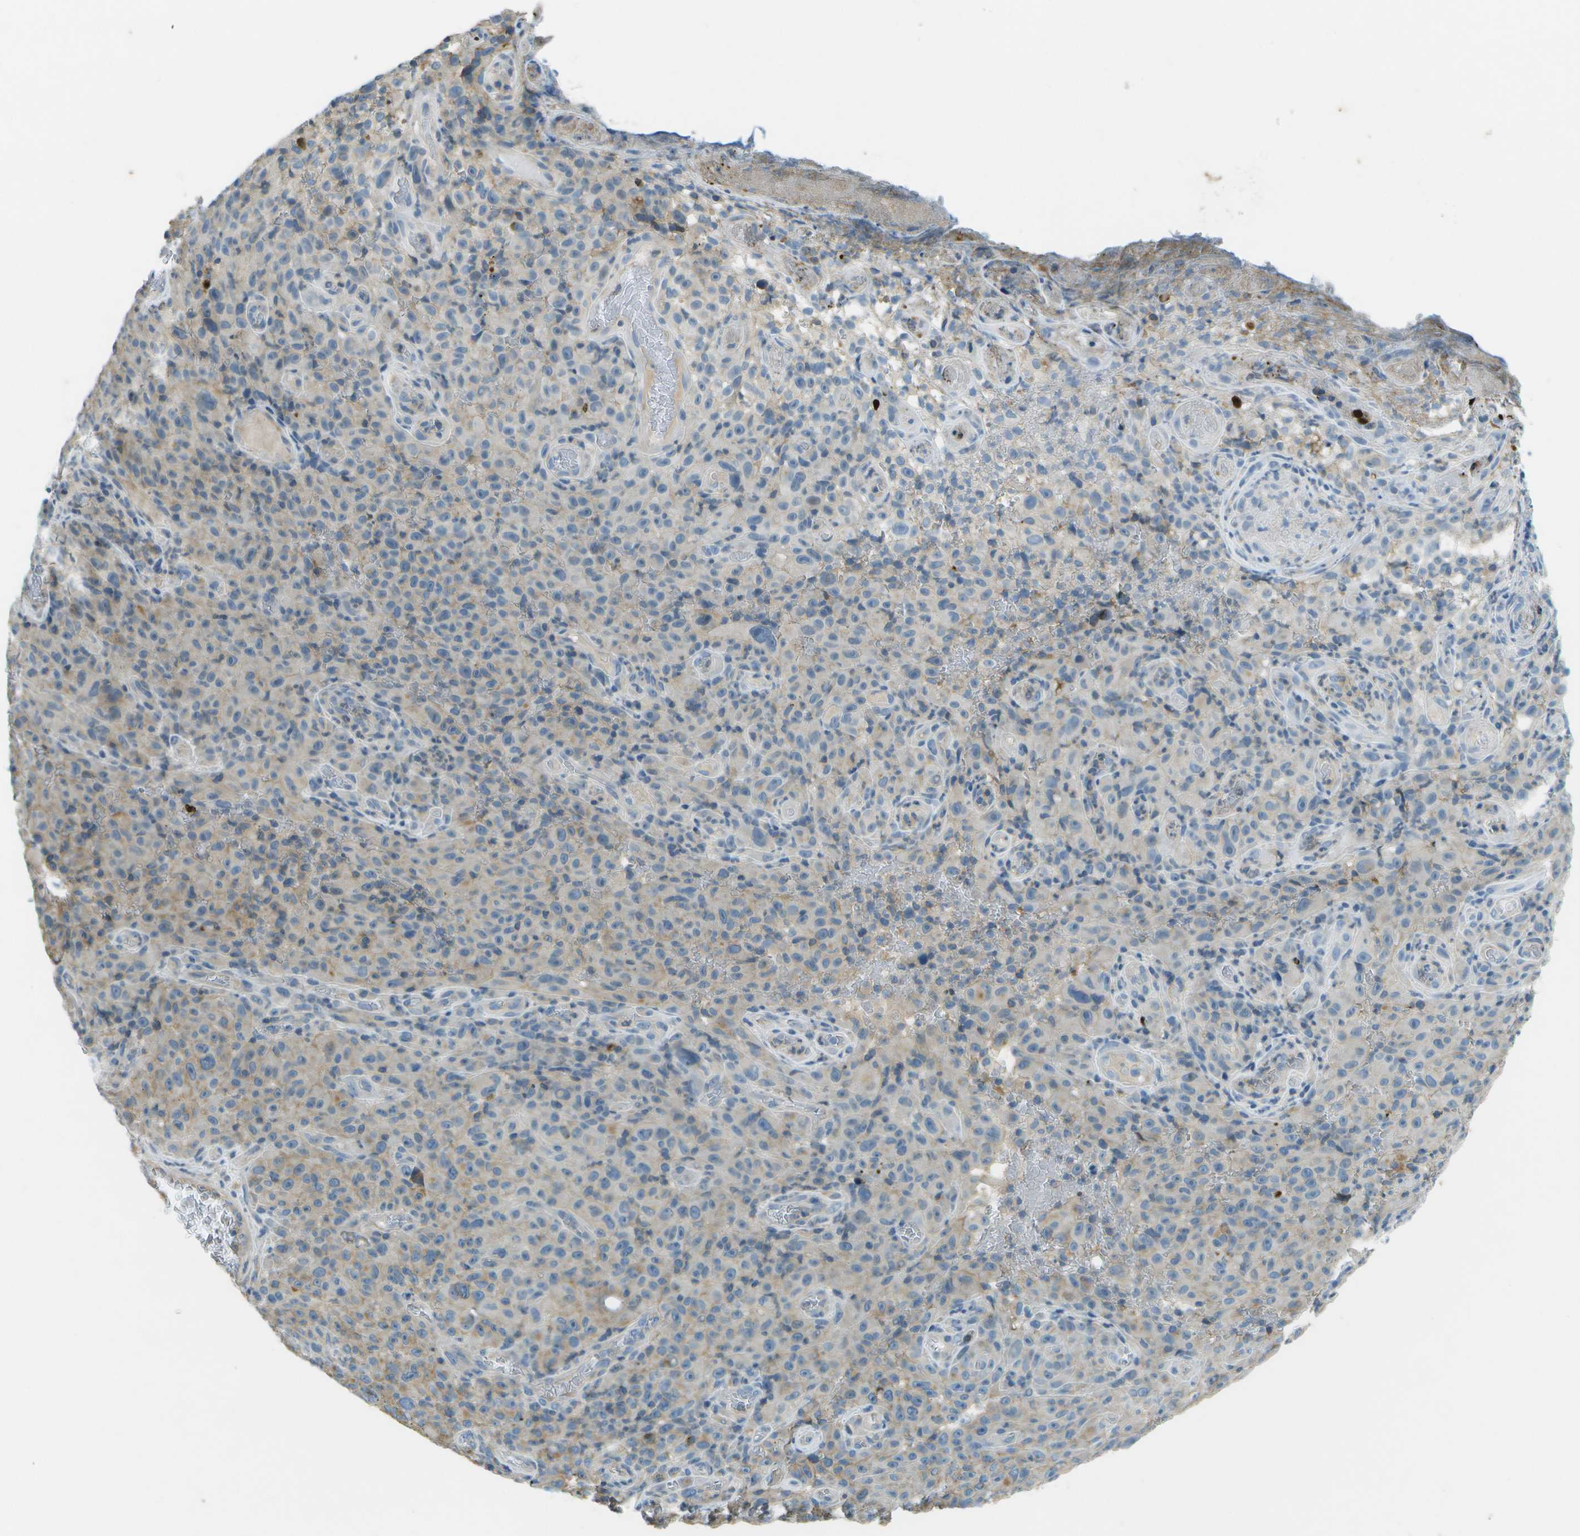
{"staining": {"intensity": "negative", "quantity": "none", "location": "none"}, "tissue": "melanoma", "cell_type": "Tumor cells", "image_type": "cancer", "snomed": [{"axis": "morphology", "description": "Malignant melanoma, NOS"}, {"axis": "topography", "description": "Skin"}], "caption": "Immunohistochemistry (IHC) micrograph of neoplastic tissue: melanoma stained with DAB demonstrates no significant protein expression in tumor cells.", "gene": "LRRC66", "patient": {"sex": "female", "age": 82}}